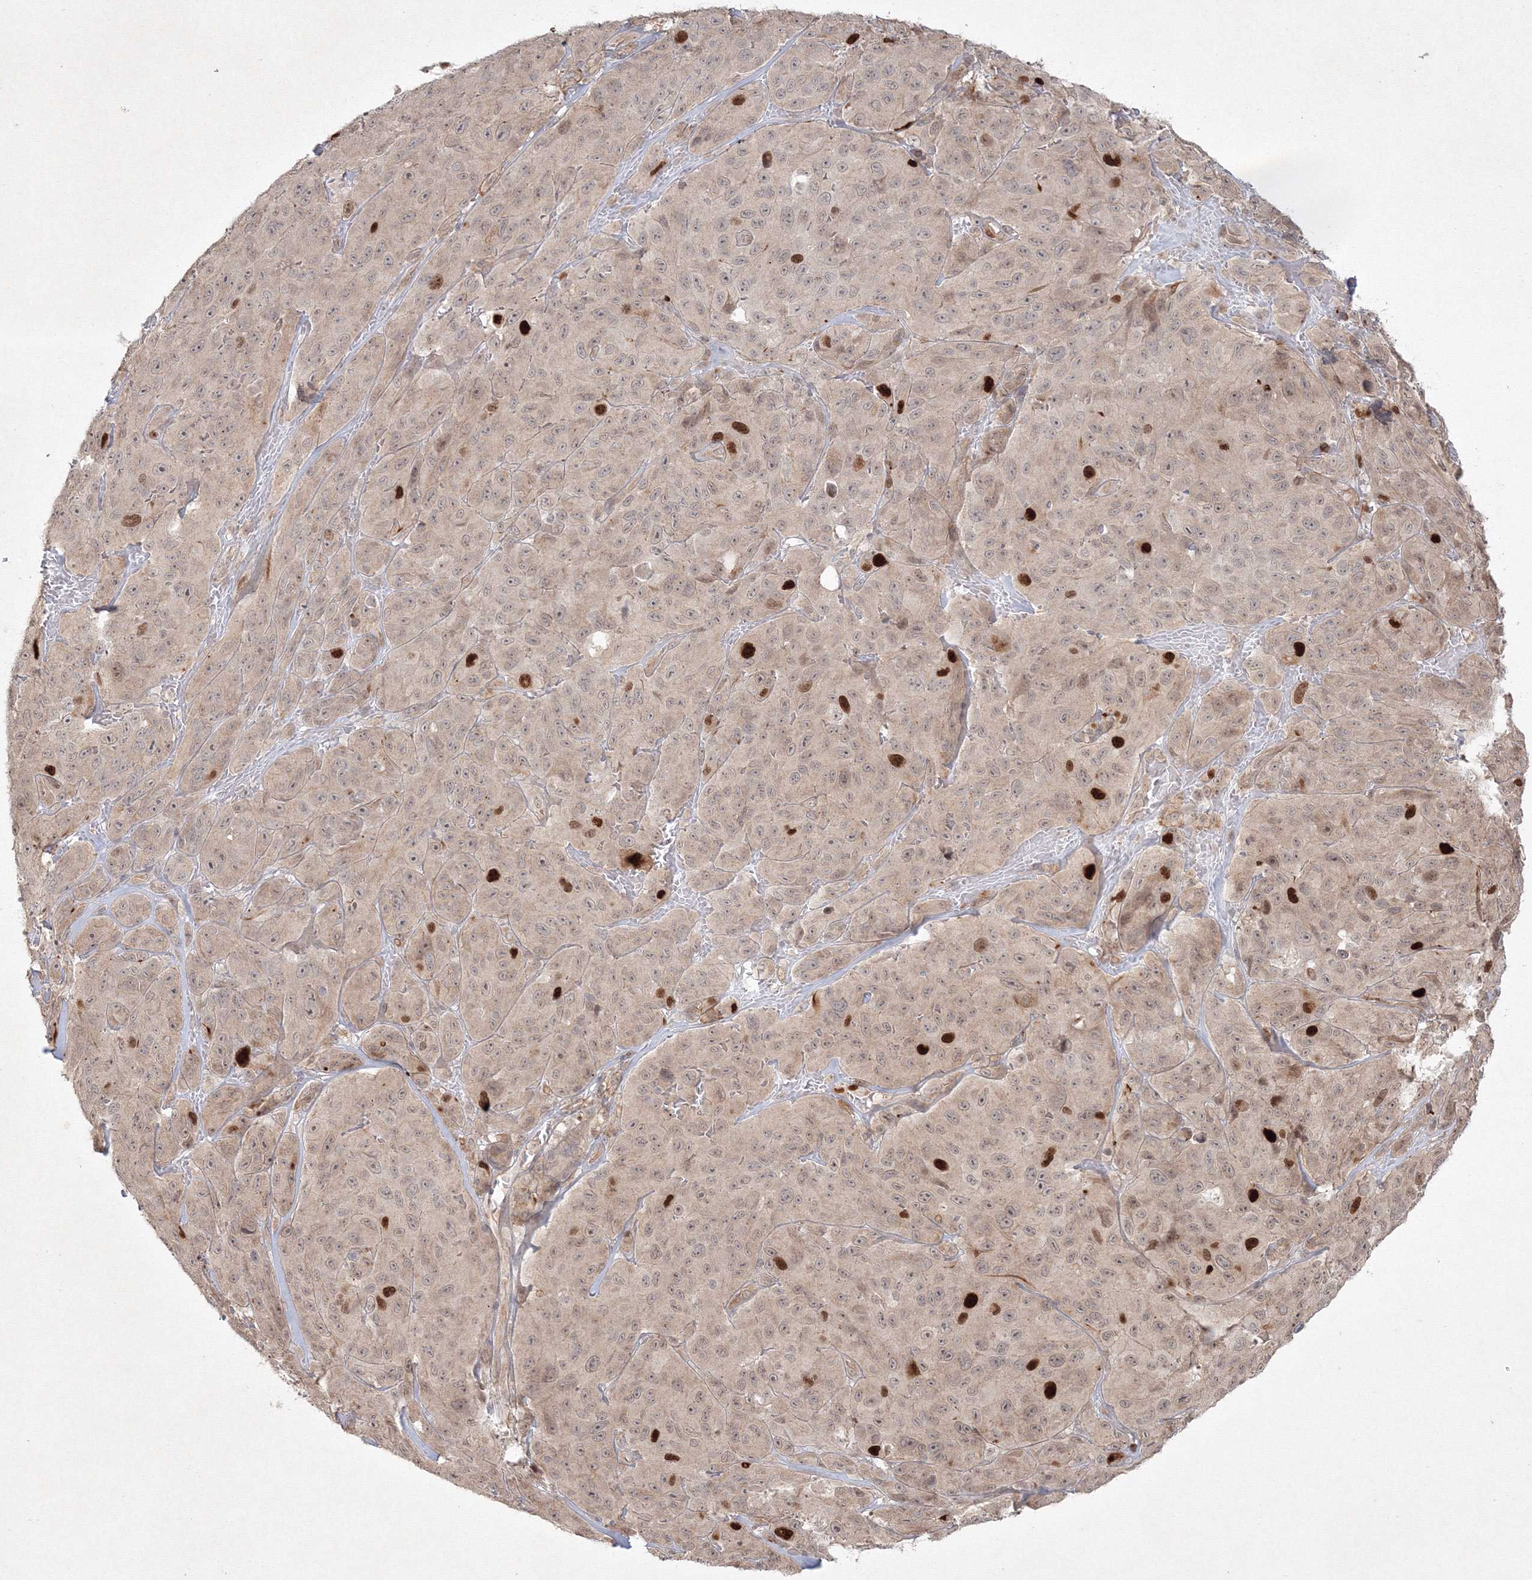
{"staining": {"intensity": "strong", "quantity": "<25%", "location": "cytoplasmic/membranous,nuclear"}, "tissue": "melanoma", "cell_type": "Tumor cells", "image_type": "cancer", "snomed": [{"axis": "morphology", "description": "Malignant melanoma, NOS"}, {"axis": "topography", "description": "Skin"}], "caption": "DAB immunohistochemical staining of malignant melanoma exhibits strong cytoplasmic/membranous and nuclear protein staining in approximately <25% of tumor cells.", "gene": "KIF20A", "patient": {"sex": "male", "age": 66}}